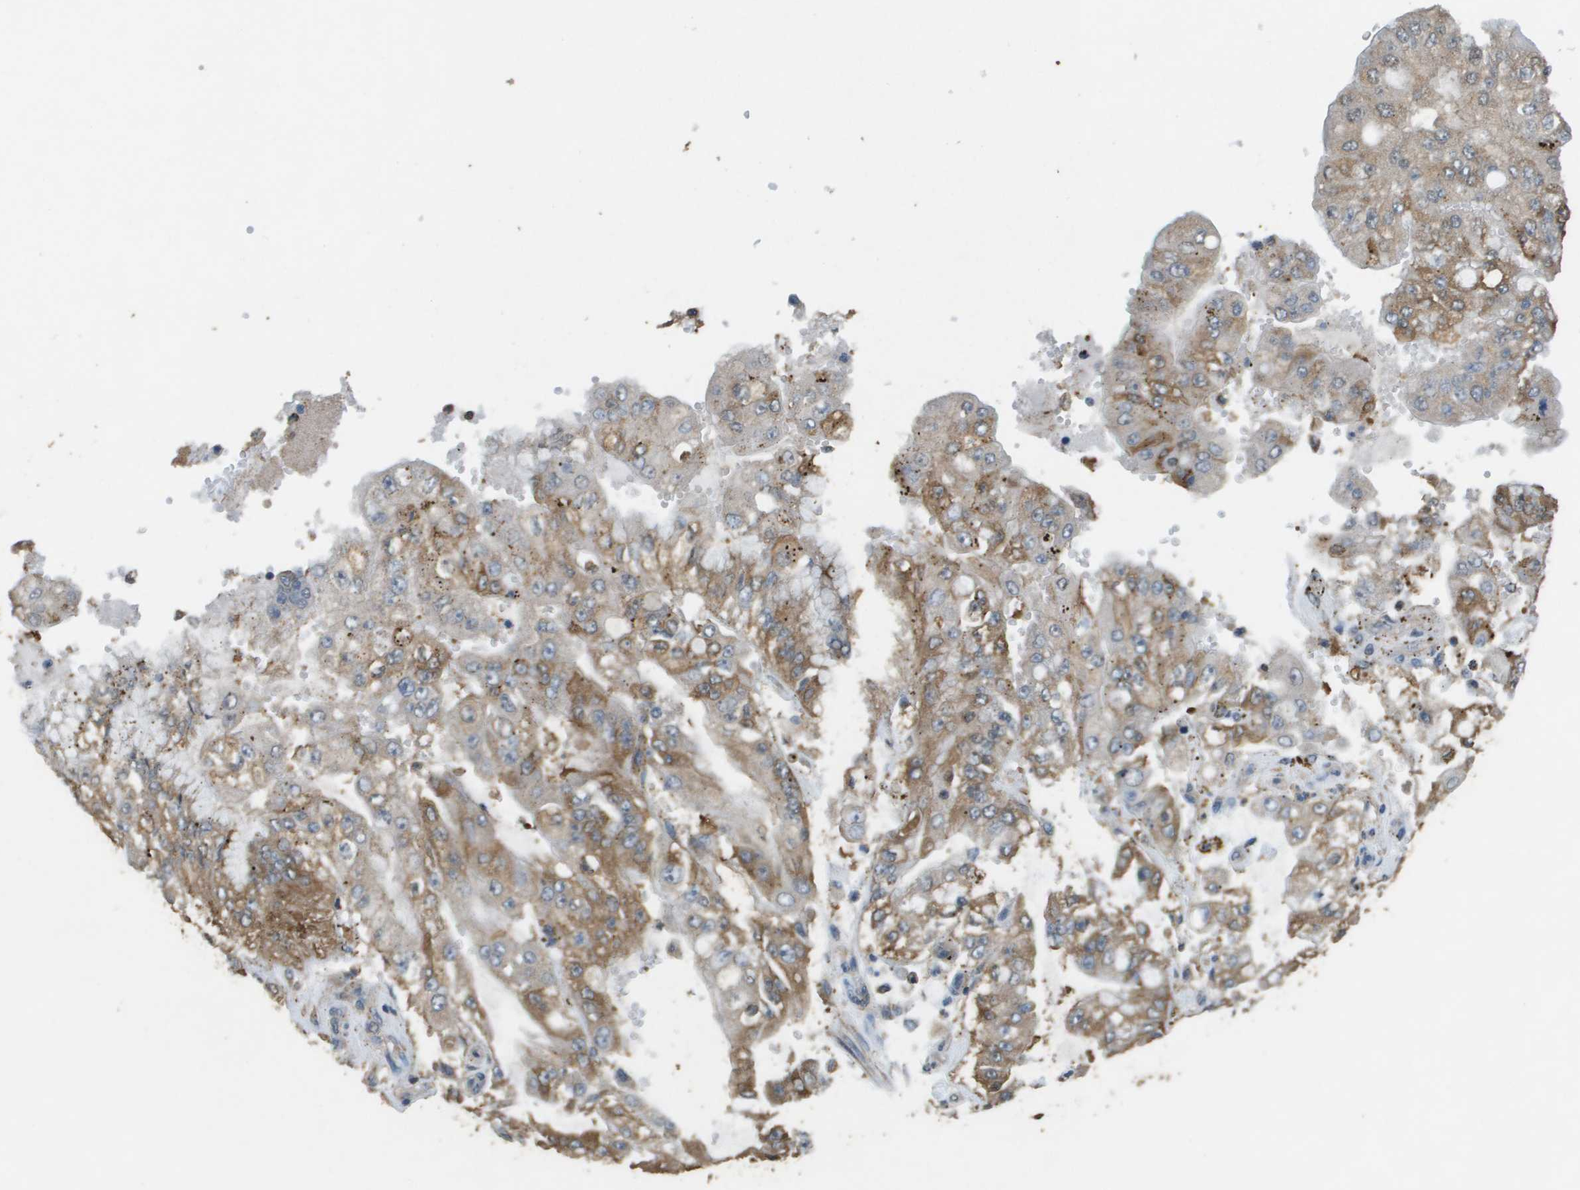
{"staining": {"intensity": "moderate", "quantity": ">75%", "location": "cytoplasmic/membranous"}, "tissue": "stomach cancer", "cell_type": "Tumor cells", "image_type": "cancer", "snomed": [{"axis": "morphology", "description": "Adenocarcinoma, NOS"}, {"axis": "topography", "description": "Stomach"}], "caption": "High-power microscopy captured an immunohistochemistry (IHC) histopathology image of stomach cancer, revealing moderate cytoplasmic/membranous expression in approximately >75% of tumor cells.", "gene": "MS4A7", "patient": {"sex": "male", "age": 76}}